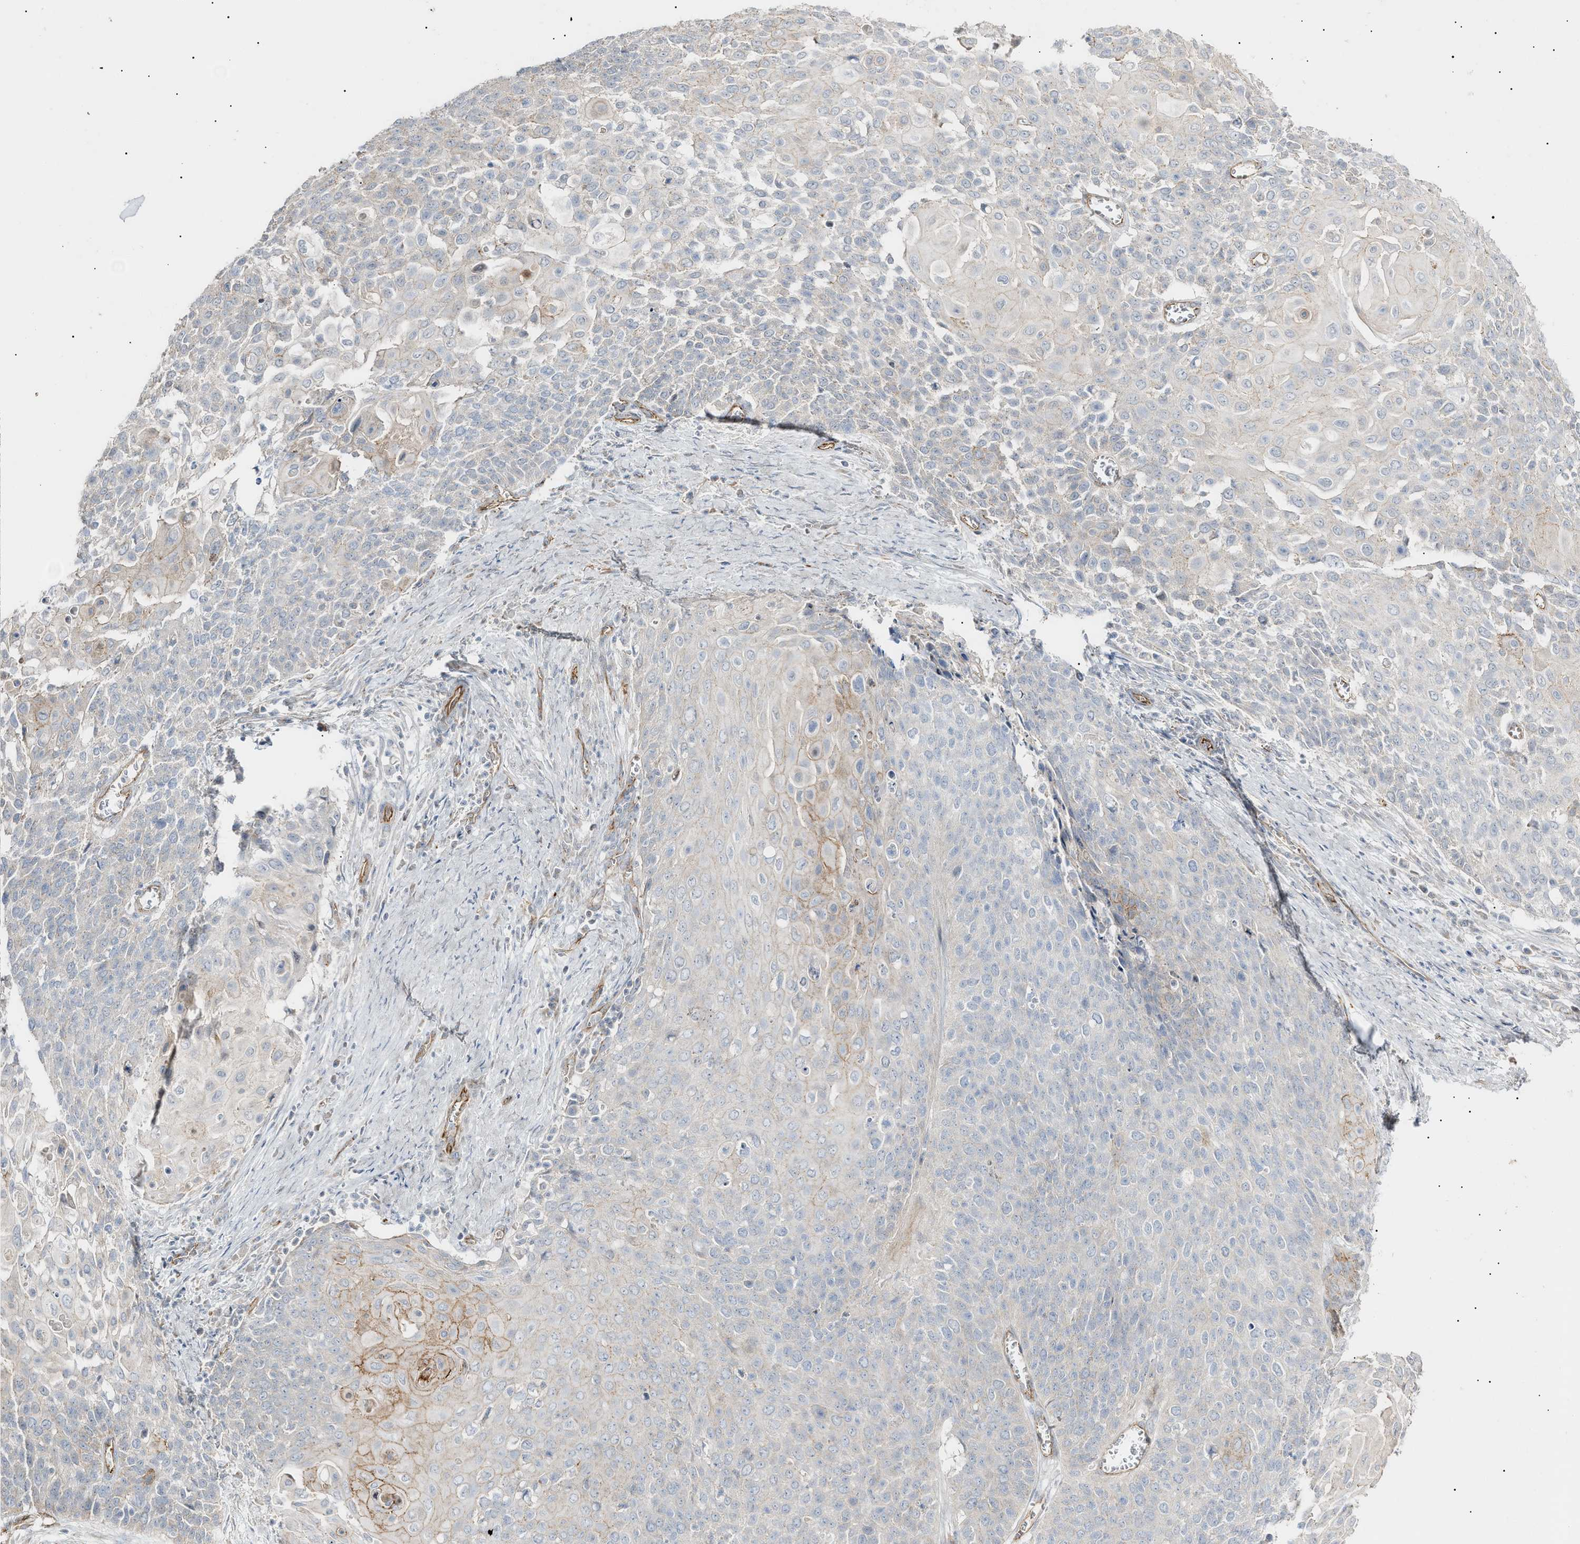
{"staining": {"intensity": "moderate", "quantity": "<25%", "location": "cytoplasmic/membranous"}, "tissue": "cervical cancer", "cell_type": "Tumor cells", "image_type": "cancer", "snomed": [{"axis": "morphology", "description": "Squamous cell carcinoma, NOS"}, {"axis": "topography", "description": "Cervix"}], "caption": "Cervical cancer (squamous cell carcinoma) stained for a protein (brown) exhibits moderate cytoplasmic/membranous positive expression in about <25% of tumor cells.", "gene": "ZFHX2", "patient": {"sex": "female", "age": 39}}